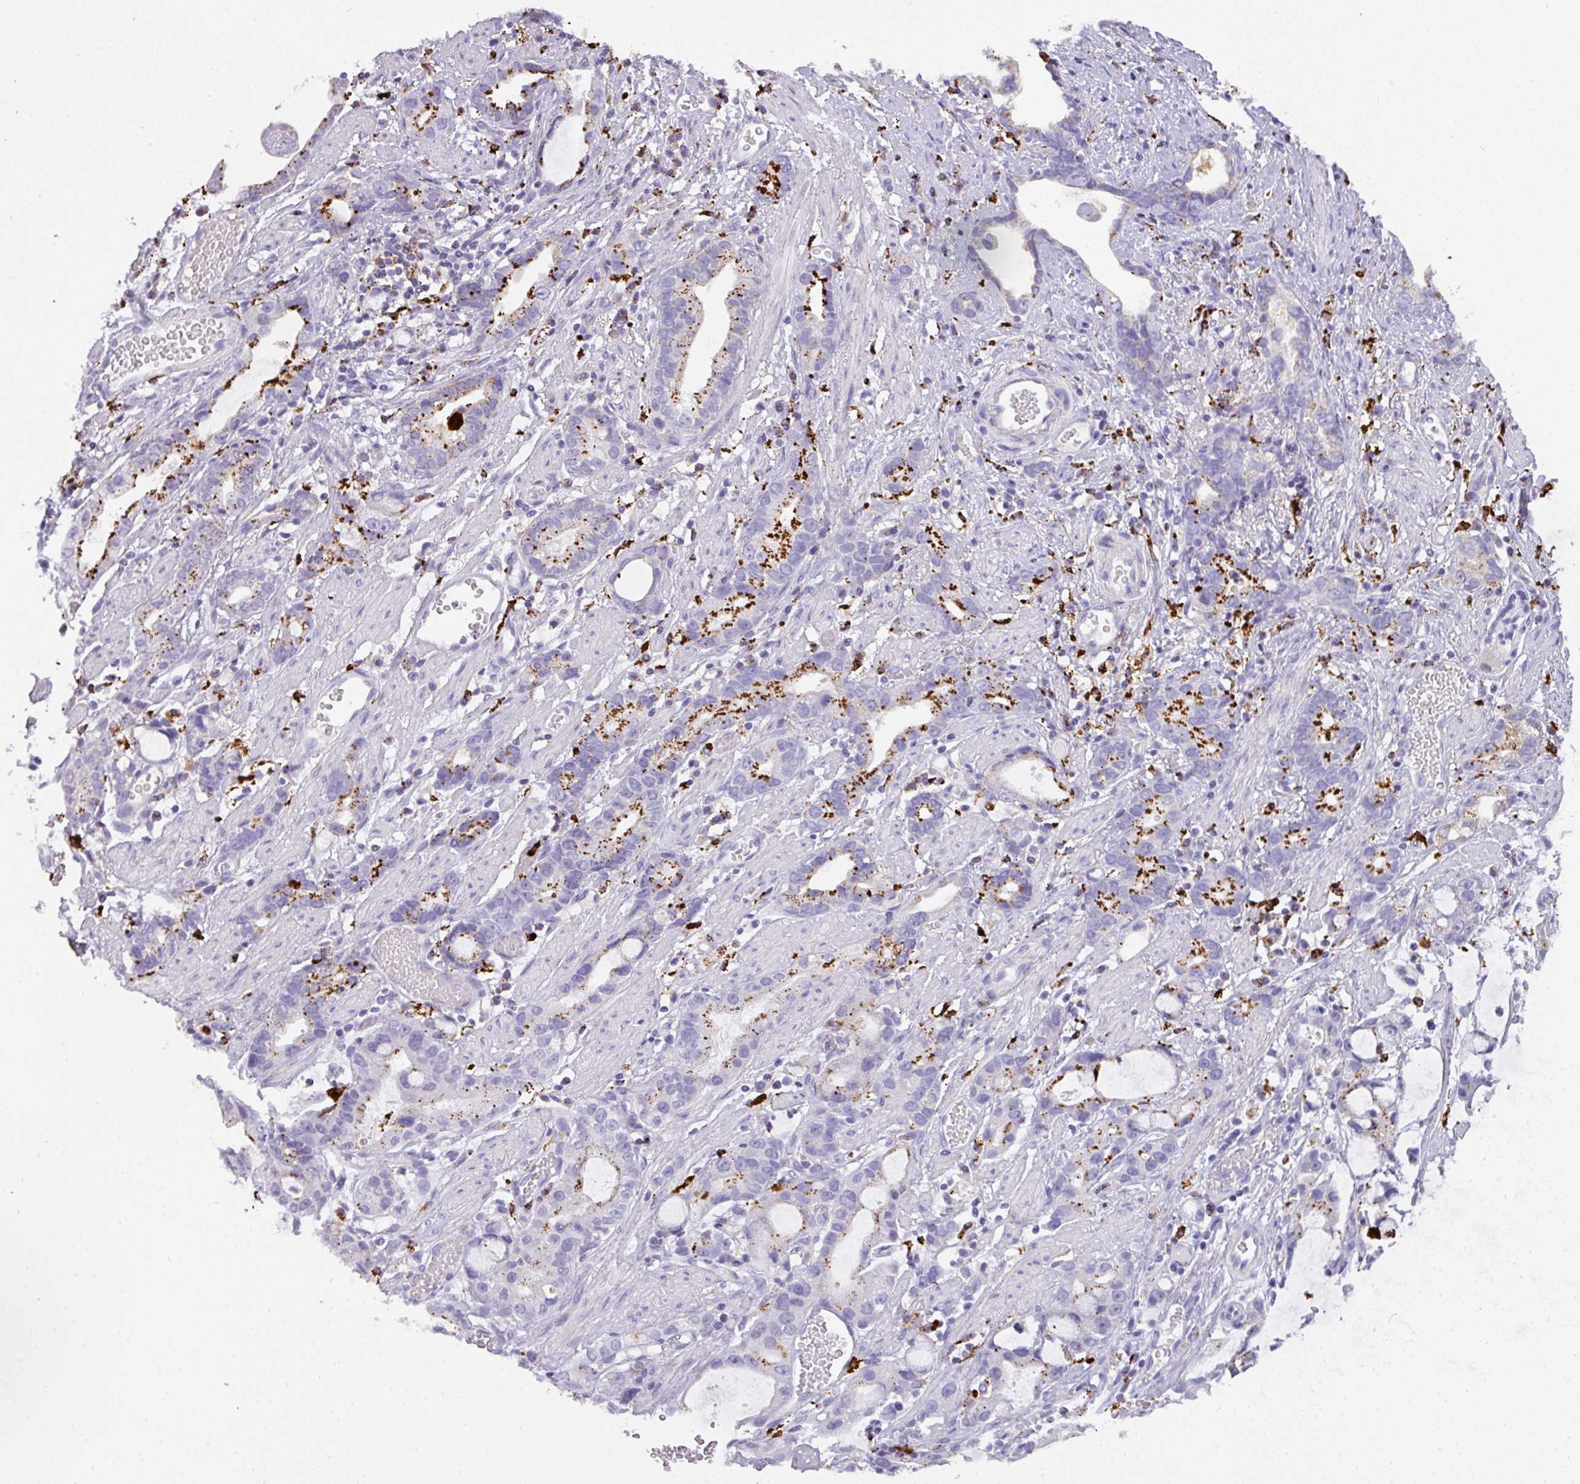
{"staining": {"intensity": "strong", "quantity": "25%-75%", "location": "cytoplasmic/membranous"}, "tissue": "stomach cancer", "cell_type": "Tumor cells", "image_type": "cancer", "snomed": [{"axis": "morphology", "description": "Adenocarcinoma, NOS"}, {"axis": "topography", "description": "Stomach"}], "caption": "High-power microscopy captured an immunohistochemistry (IHC) photomicrograph of stomach adenocarcinoma, revealing strong cytoplasmic/membranous staining in approximately 25%-75% of tumor cells.", "gene": "MMACHC", "patient": {"sex": "male", "age": 55}}